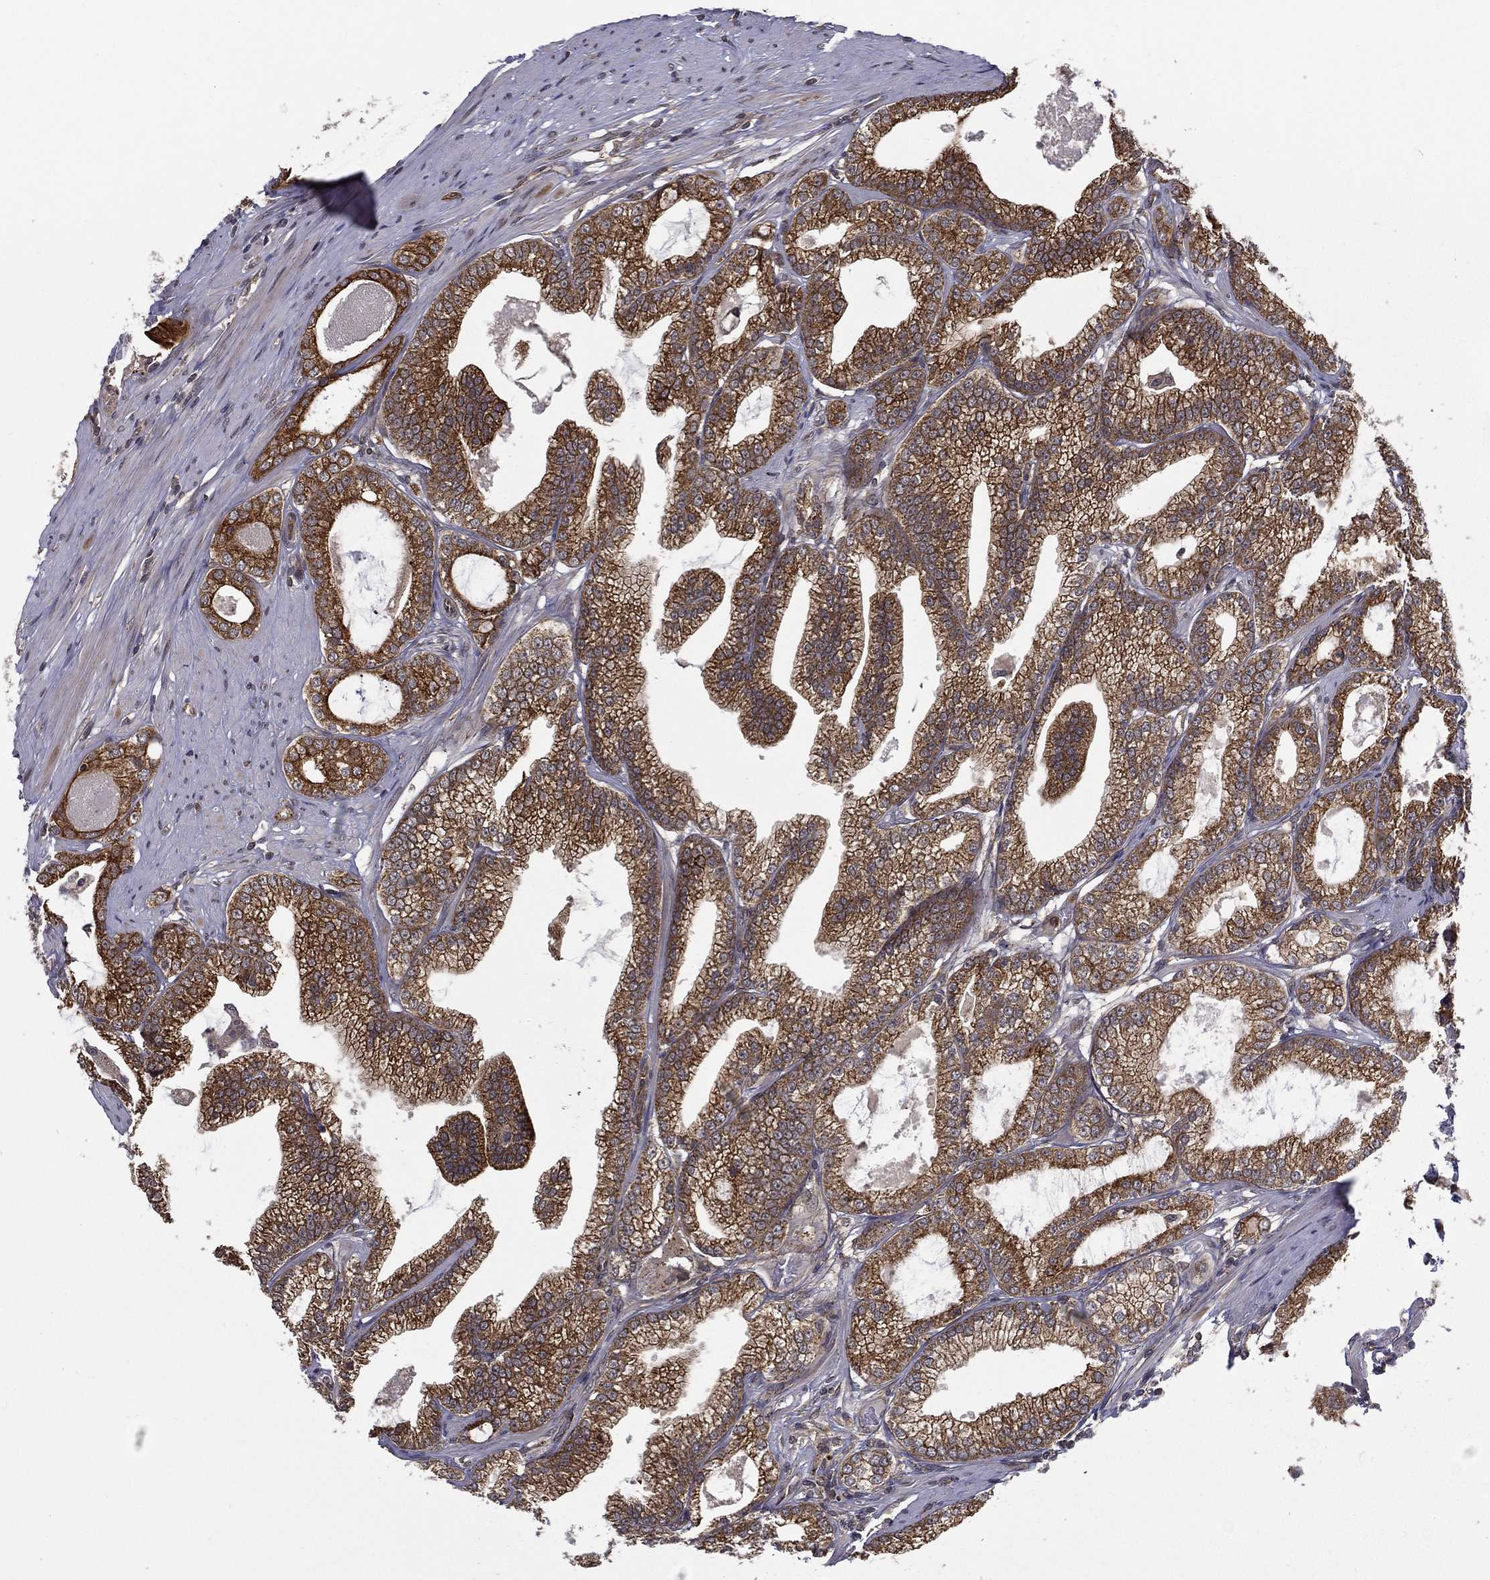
{"staining": {"intensity": "strong", "quantity": ">75%", "location": "cytoplasmic/membranous"}, "tissue": "prostate cancer", "cell_type": "Tumor cells", "image_type": "cancer", "snomed": [{"axis": "morphology", "description": "Adenocarcinoma, High grade"}, {"axis": "topography", "description": "Prostate and seminal vesicle, NOS"}], "caption": "High-grade adenocarcinoma (prostate) stained with DAB IHC shows high levels of strong cytoplasmic/membranous positivity in about >75% of tumor cells.", "gene": "UACA", "patient": {"sex": "male", "age": 62}}